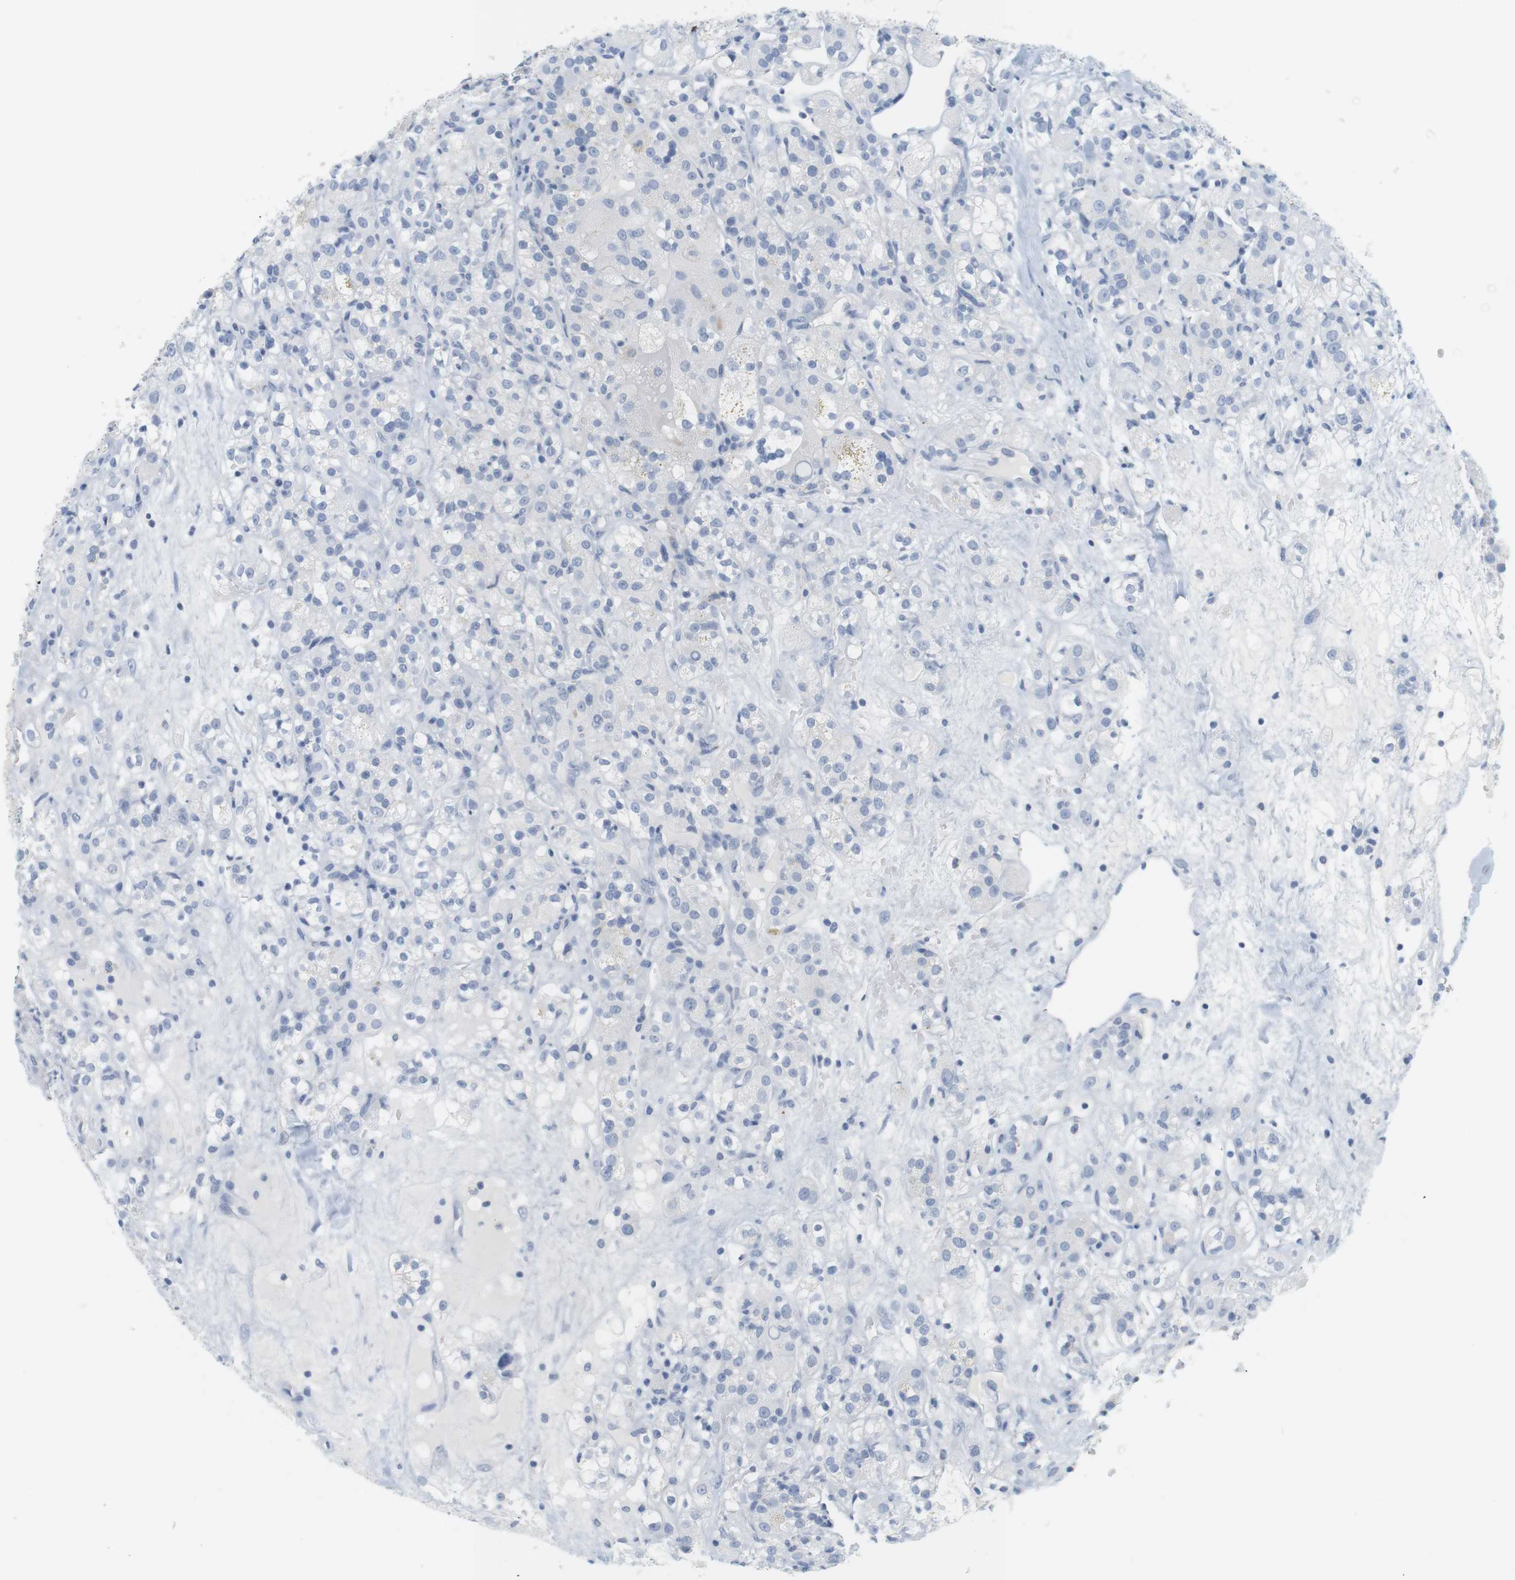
{"staining": {"intensity": "negative", "quantity": "none", "location": "none"}, "tissue": "renal cancer", "cell_type": "Tumor cells", "image_type": "cancer", "snomed": [{"axis": "morphology", "description": "Normal tissue, NOS"}, {"axis": "morphology", "description": "Adenocarcinoma, NOS"}, {"axis": "topography", "description": "Kidney"}], "caption": "Renal cancer (adenocarcinoma) was stained to show a protein in brown. There is no significant positivity in tumor cells.", "gene": "OPRM1", "patient": {"sex": "male", "age": 61}}